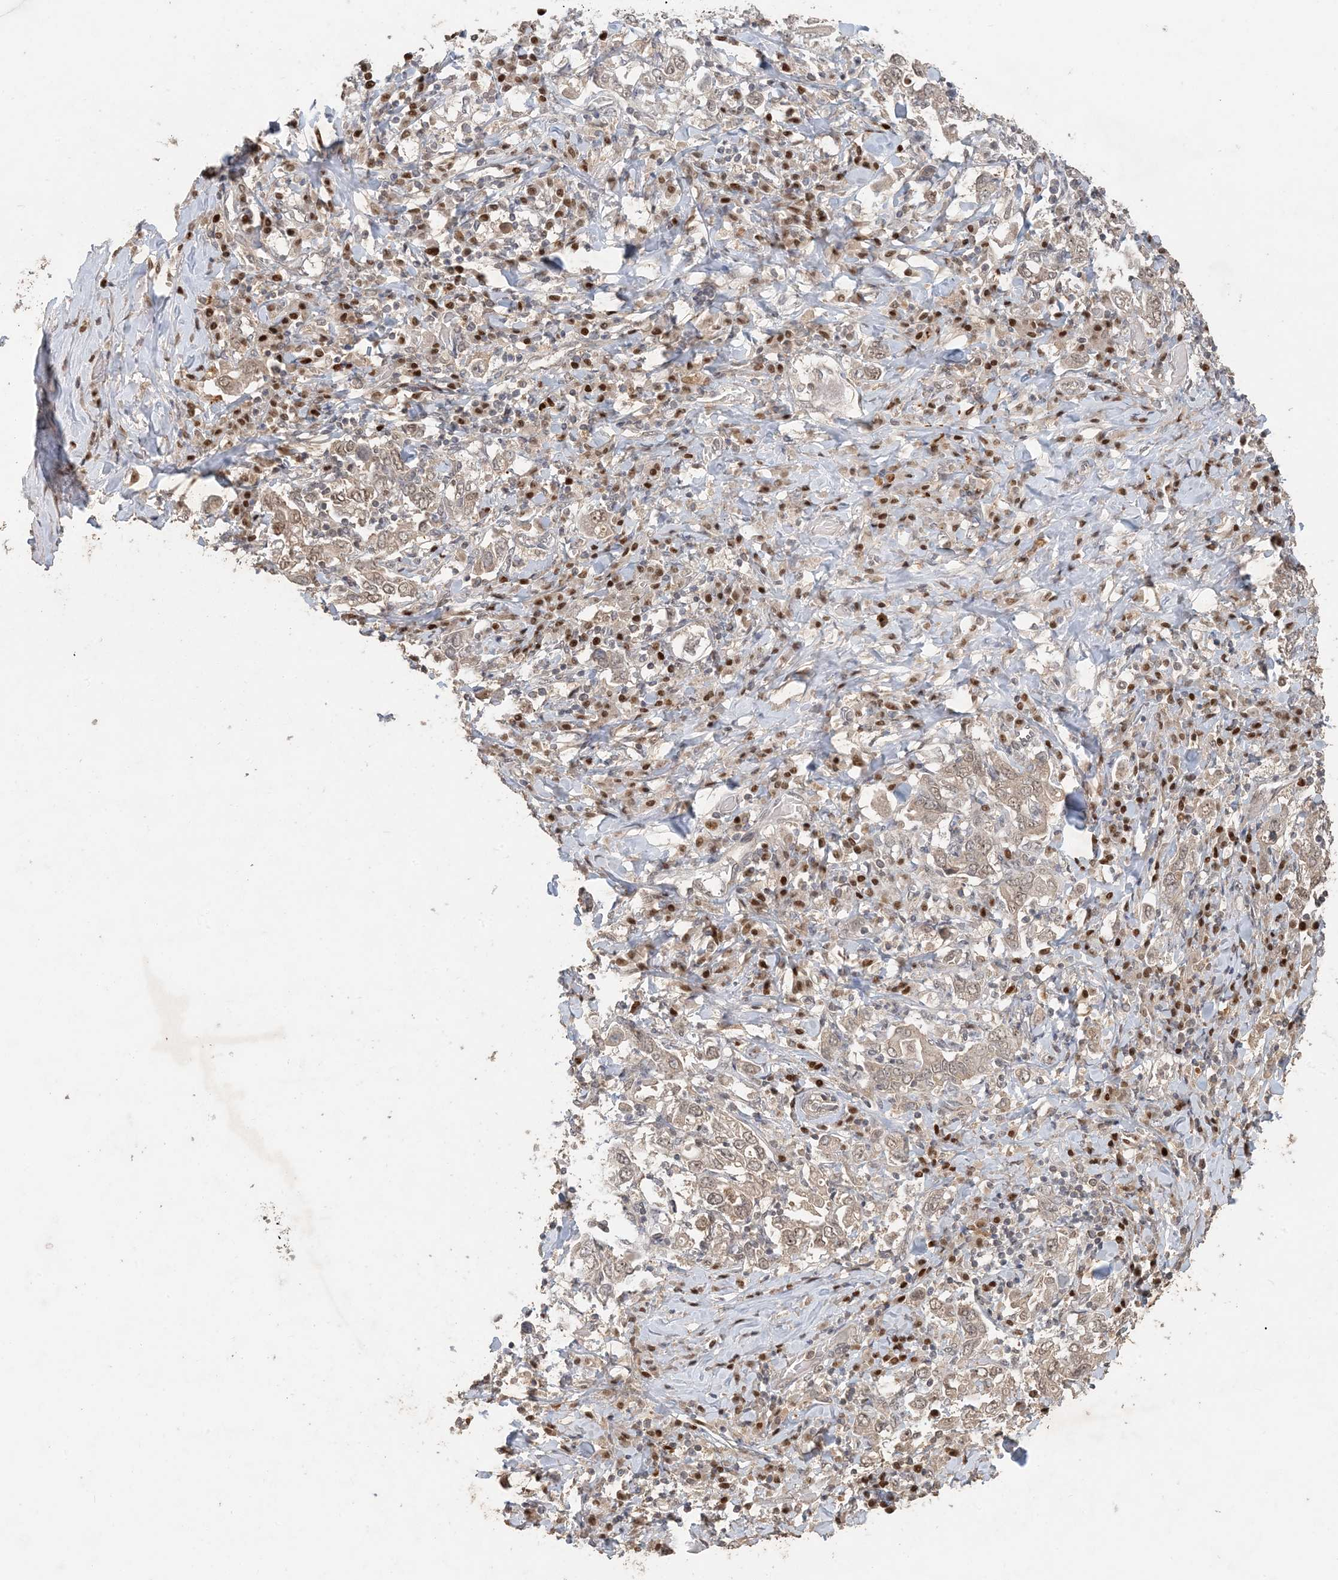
{"staining": {"intensity": "weak", "quantity": ">75%", "location": "nuclear"}, "tissue": "stomach cancer", "cell_type": "Tumor cells", "image_type": "cancer", "snomed": [{"axis": "morphology", "description": "Adenocarcinoma, NOS"}, {"axis": "topography", "description": "Stomach, upper"}], "caption": "There is low levels of weak nuclear positivity in tumor cells of stomach cancer (adenocarcinoma), as demonstrated by immunohistochemical staining (brown color).", "gene": "ATP13A2", "patient": {"sex": "male", "age": 62}}